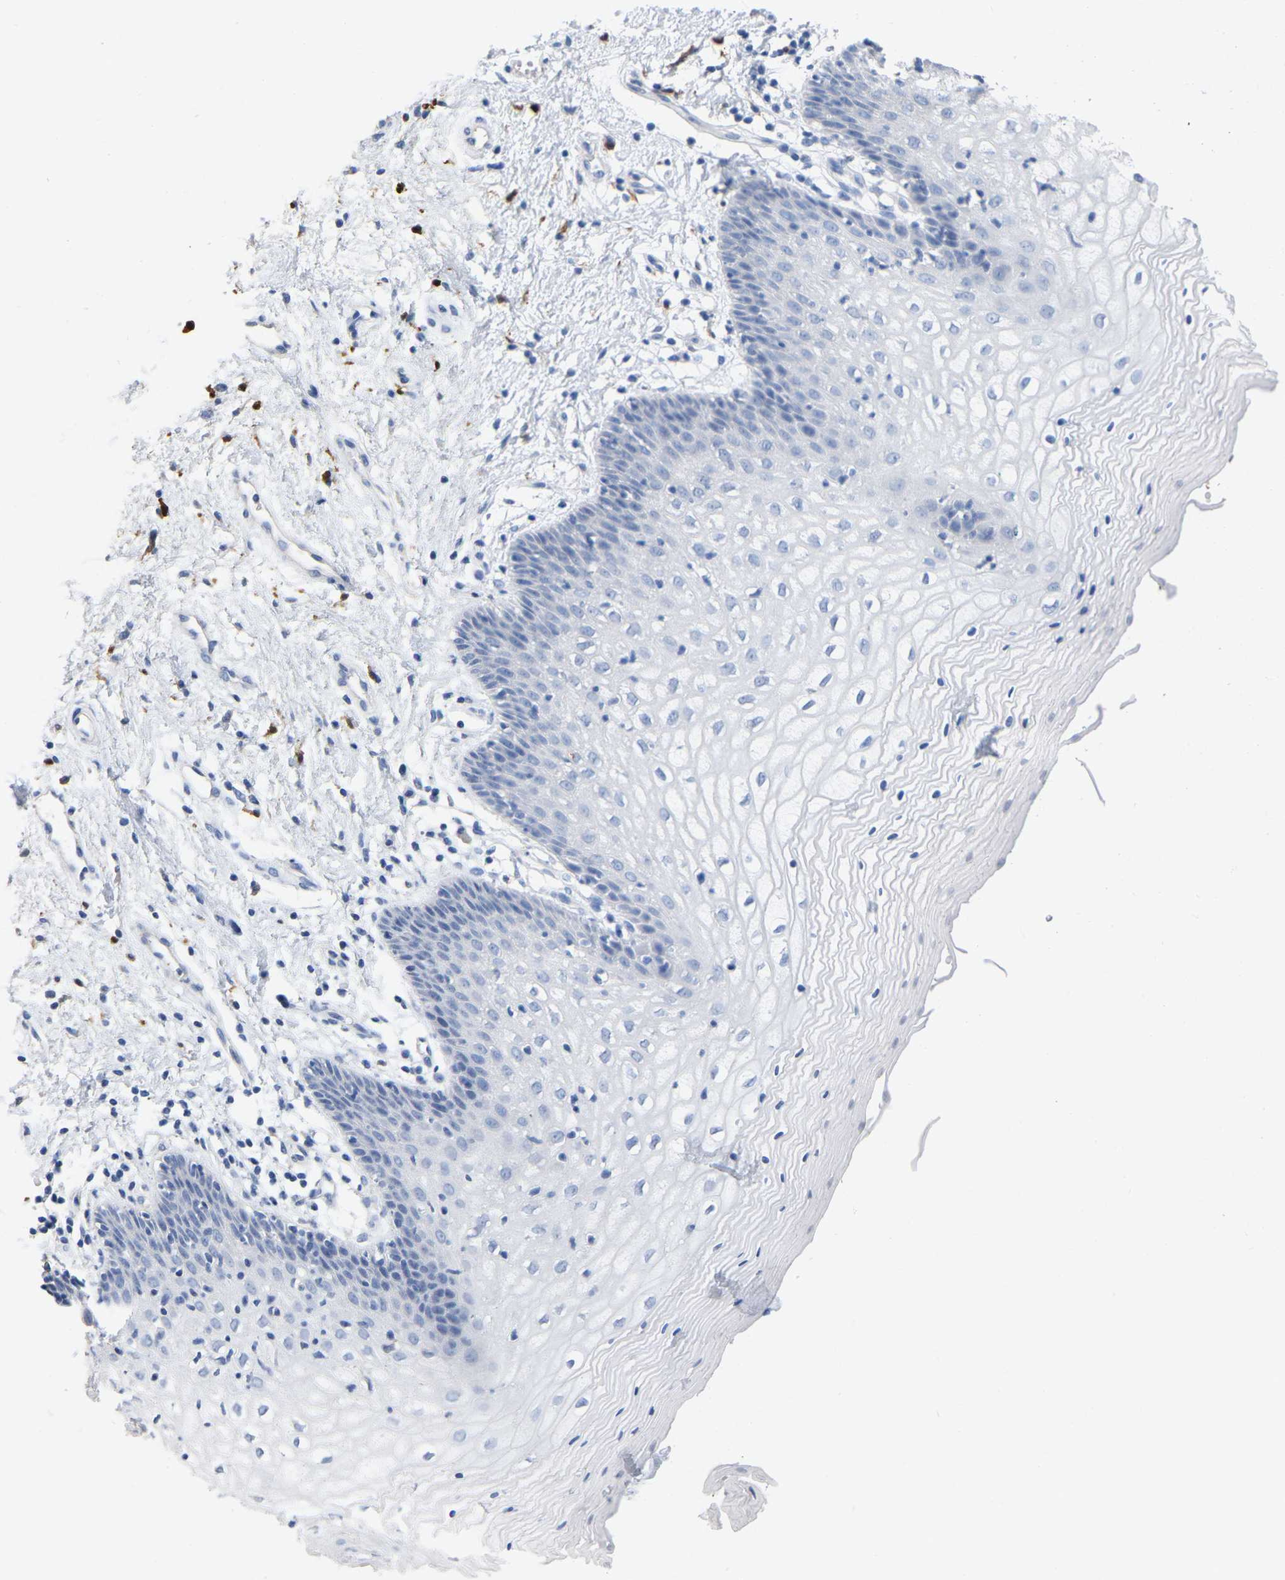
{"staining": {"intensity": "negative", "quantity": "none", "location": "none"}, "tissue": "vagina", "cell_type": "Squamous epithelial cells", "image_type": "normal", "snomed": [{"axis": "morphology", "description": "Normal tissue, NOS"}, {"axis": "topography", "description": "Vagina"}], "caption": "High power microscopy photomicrograph of an IHC photomicrograph of unremarkable vagina, revealing no significant positivity in squamous epithelial cells. Brightfield microscopy of immunohistochemistry (IHC) stained with DAB (3,3'-diaminobenzidine) (brown) and hematoxylin (blue), captured at high magnification.", "gene": "ULBP2", "patient": {"sex": "female", "age": 34}}